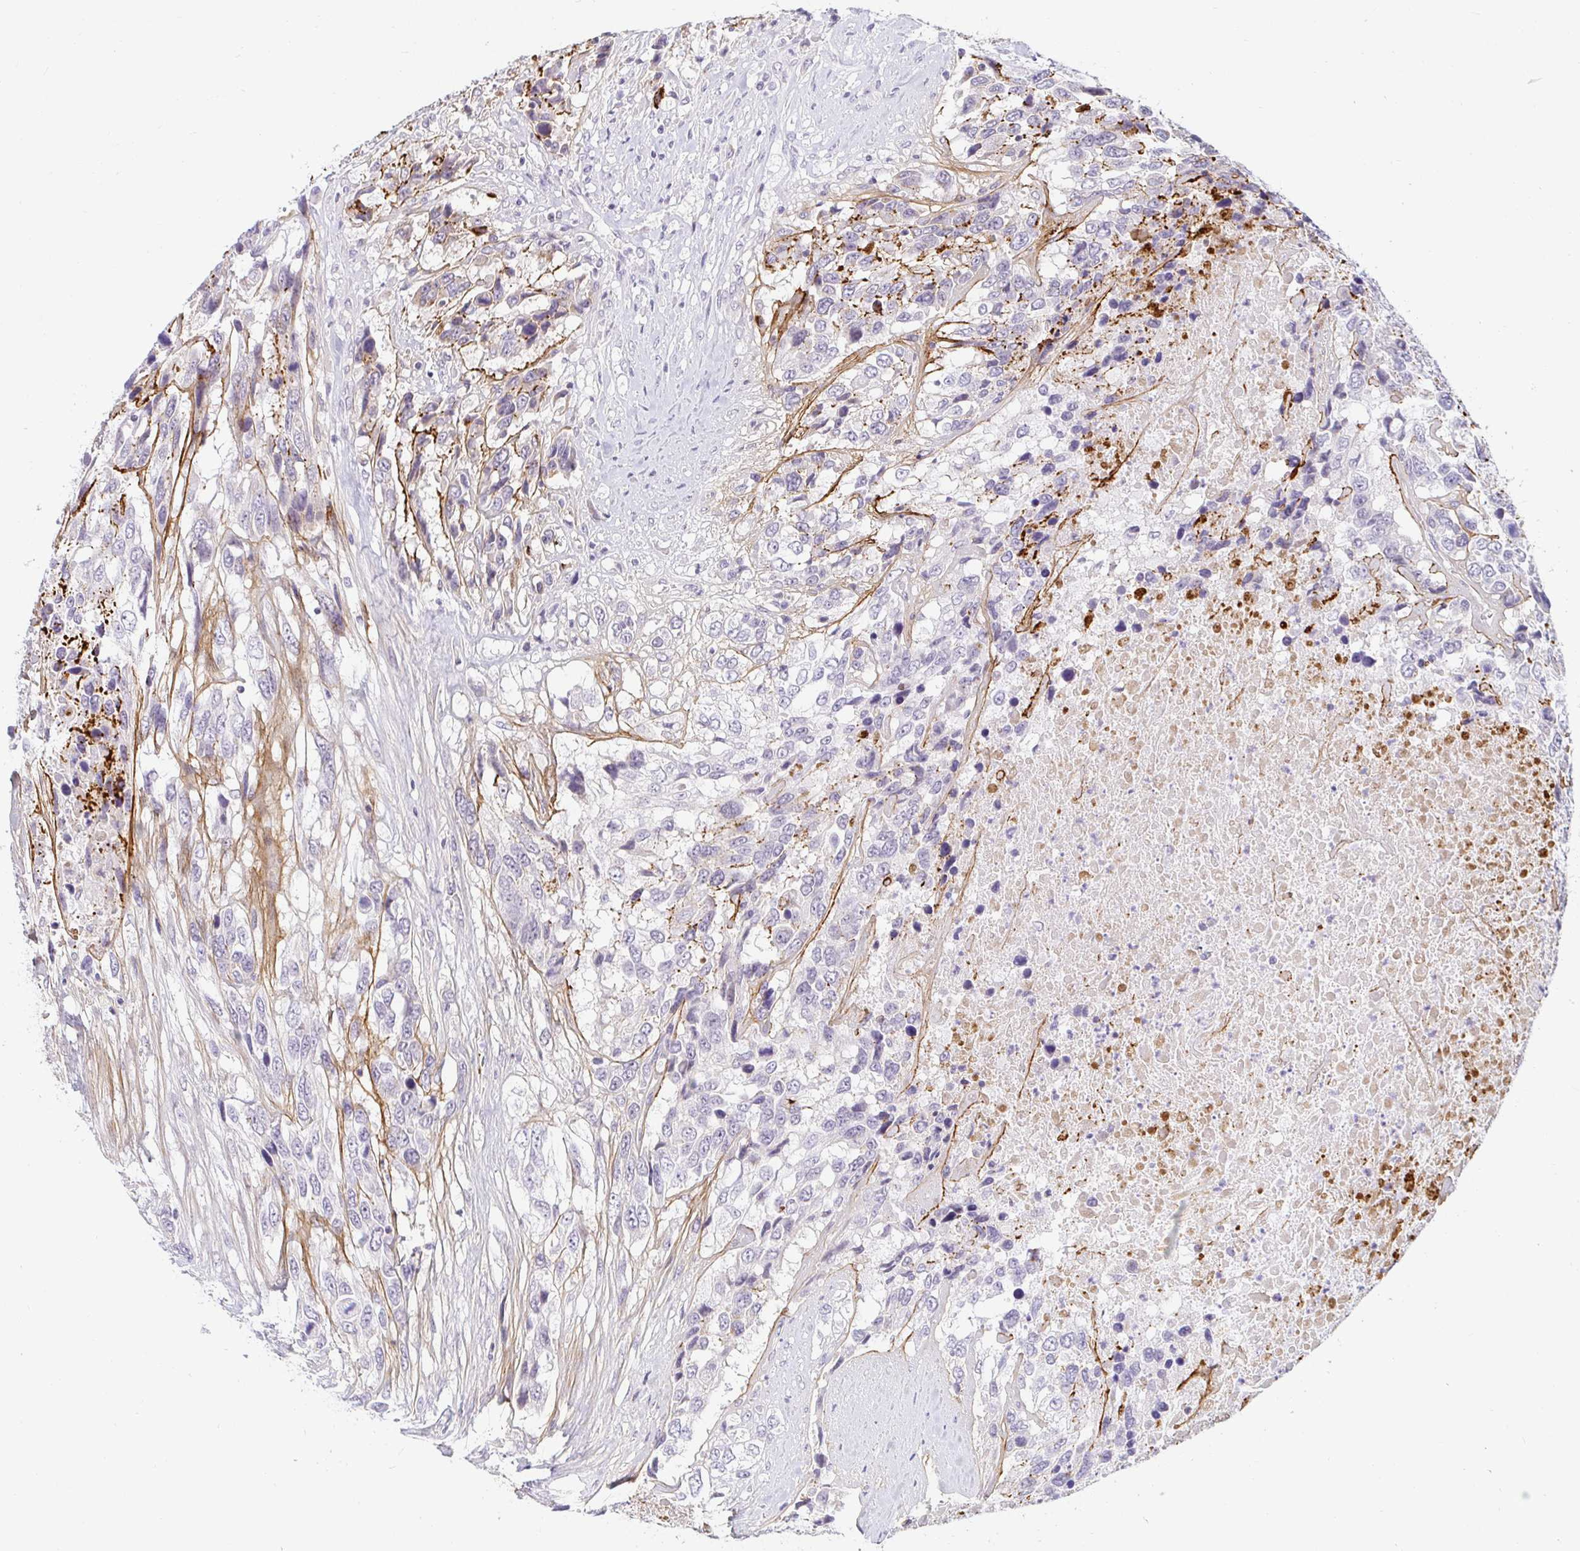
{"staining": {"intensity": "negative", "quantity": "none", "location": "none"}, "tissue": "urothelial cancer", "cell_type": "Tumor cells", "image_type": "cancer", "snomed": [{"axis": "morphology", "description": "Urothelial carcinoma, High grade"}, {"axis": "topography", "description": "Urinary bladder"}], "caption": "DAB immunohistochemical staining of human urothelial carcinoma (high-grade) displays no significant expression in tumor cells.", "gene": "OR51D1", "patient": {"sex": "female", "age": 70}}